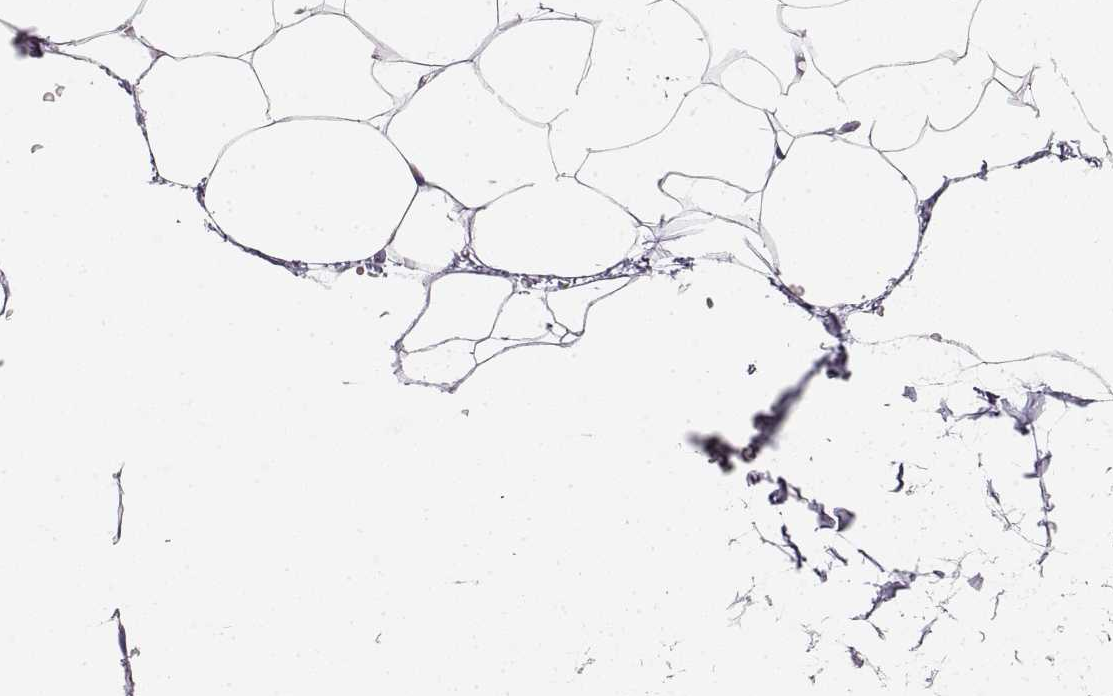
{"staining": {"intensity": "negative", "quantity": "none", "location": "none"}, "tissue": "adipose tissue", "cell_type": "Adipocytes", "image_type": "normal", "snomed": [{"axis": "morphology", "description": "Normal tissue, NOS"}, {"axis": "topography", "description": "Adipose tissue"}], "caption": "IHC photomicrograph of unremarkable adipose tissue: adipose tissue stained with DAB (3,3'-diaminobenzidine) reveals no significant protein staining in adipocytes.", "gene": "CRYAA", "patient": {"sex": "male", "age": 57}}